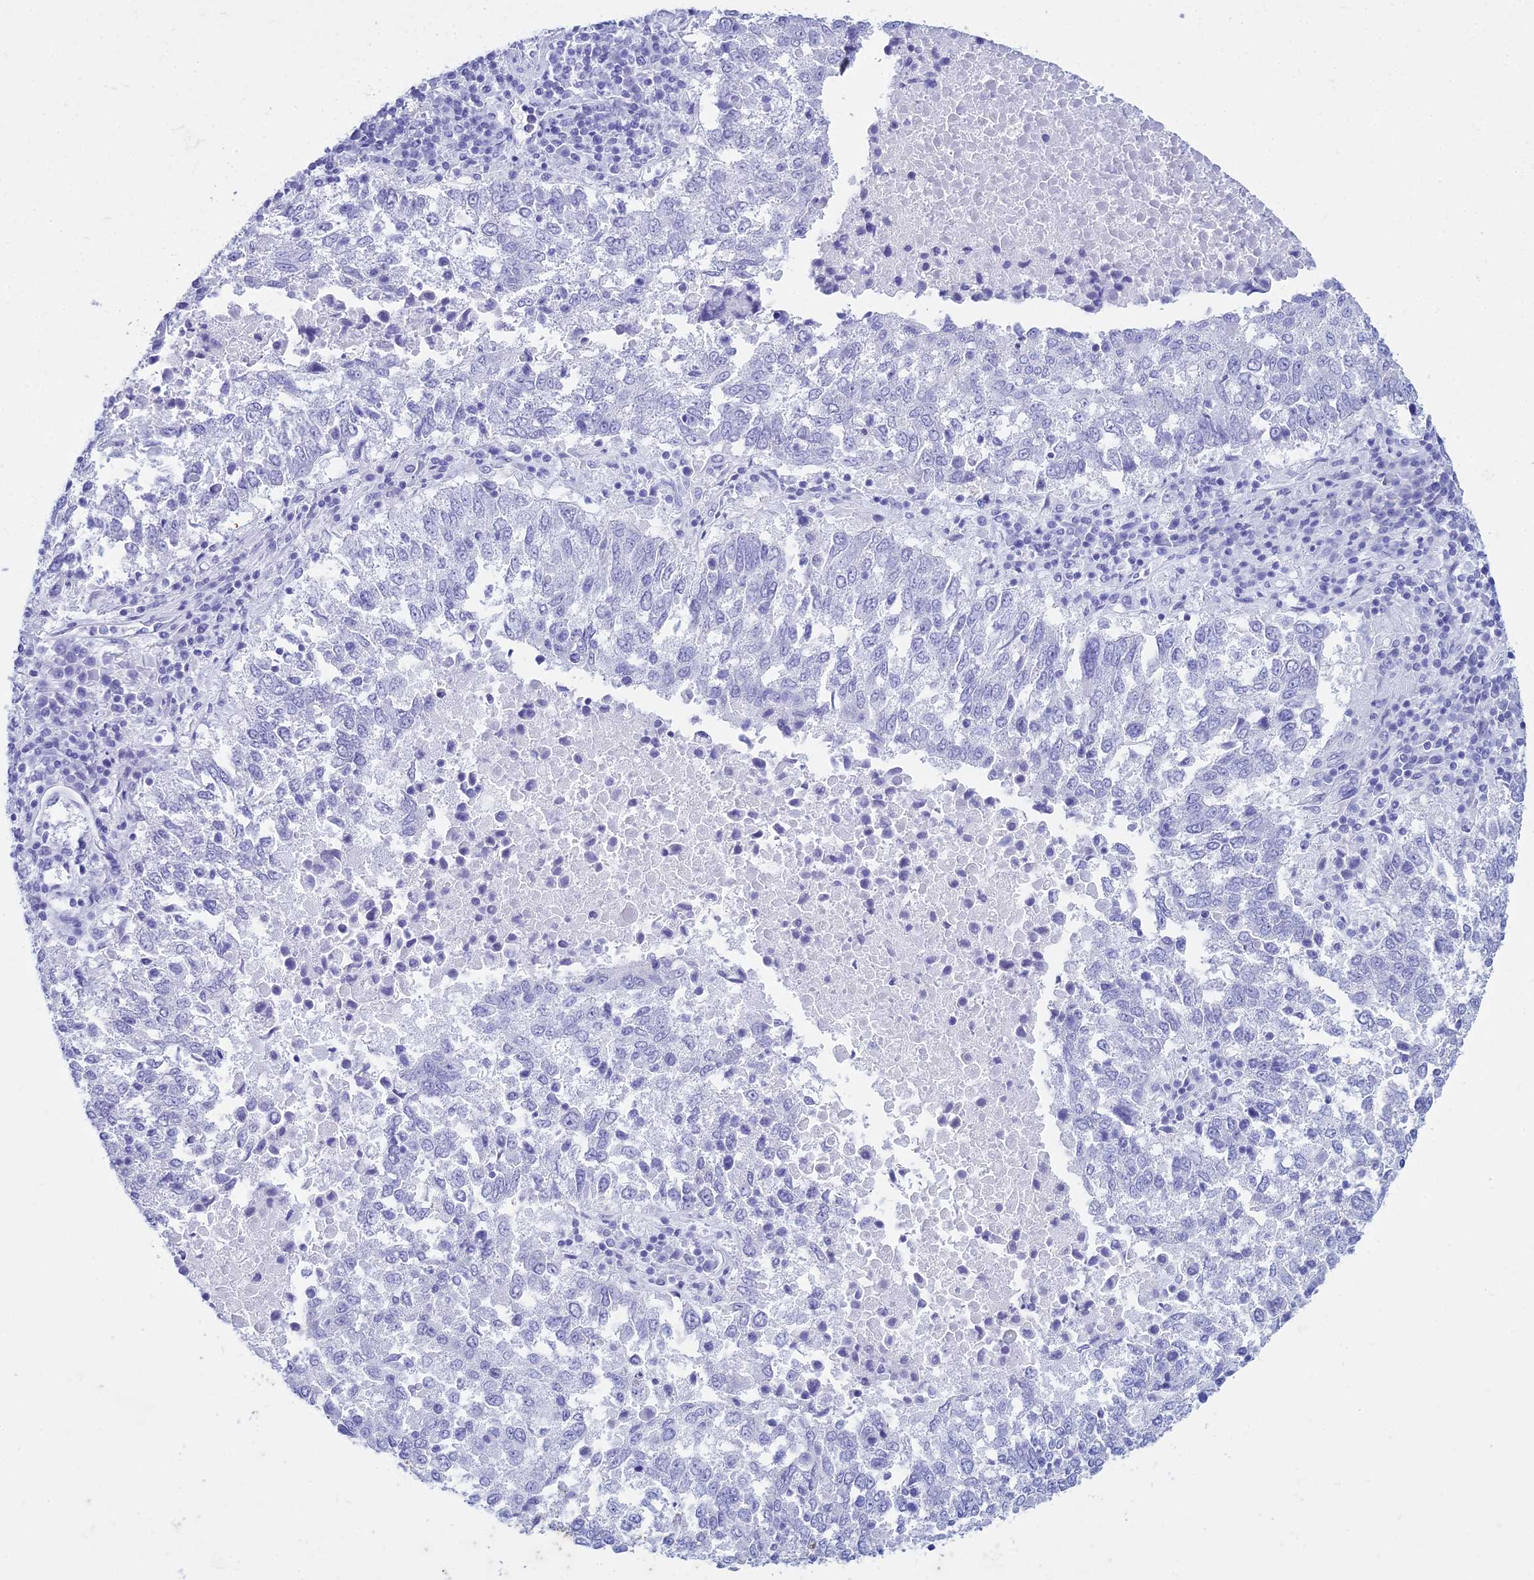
{"staining": {"intensity": "negative", "quantity": "none", "location": "none"}, "tissue": "lung cancer", "cell_type": "Tumor cells", "image_type": "cancer", "snomed": [{"axis": "morphology", "description": "Squamous cell carcinoma, NOS"}, {"axis": "topography", "description": "Lung"}], "caption": "The photomicrograph reveals no staining of tumor cells in lung cancer (squamous cell carcinoma). (DAB immunohistochemistry visualized using brightfield microscopy, high magnification).", "gene": "ZNF442", "patient": {"sex": "male", "age": 73}}